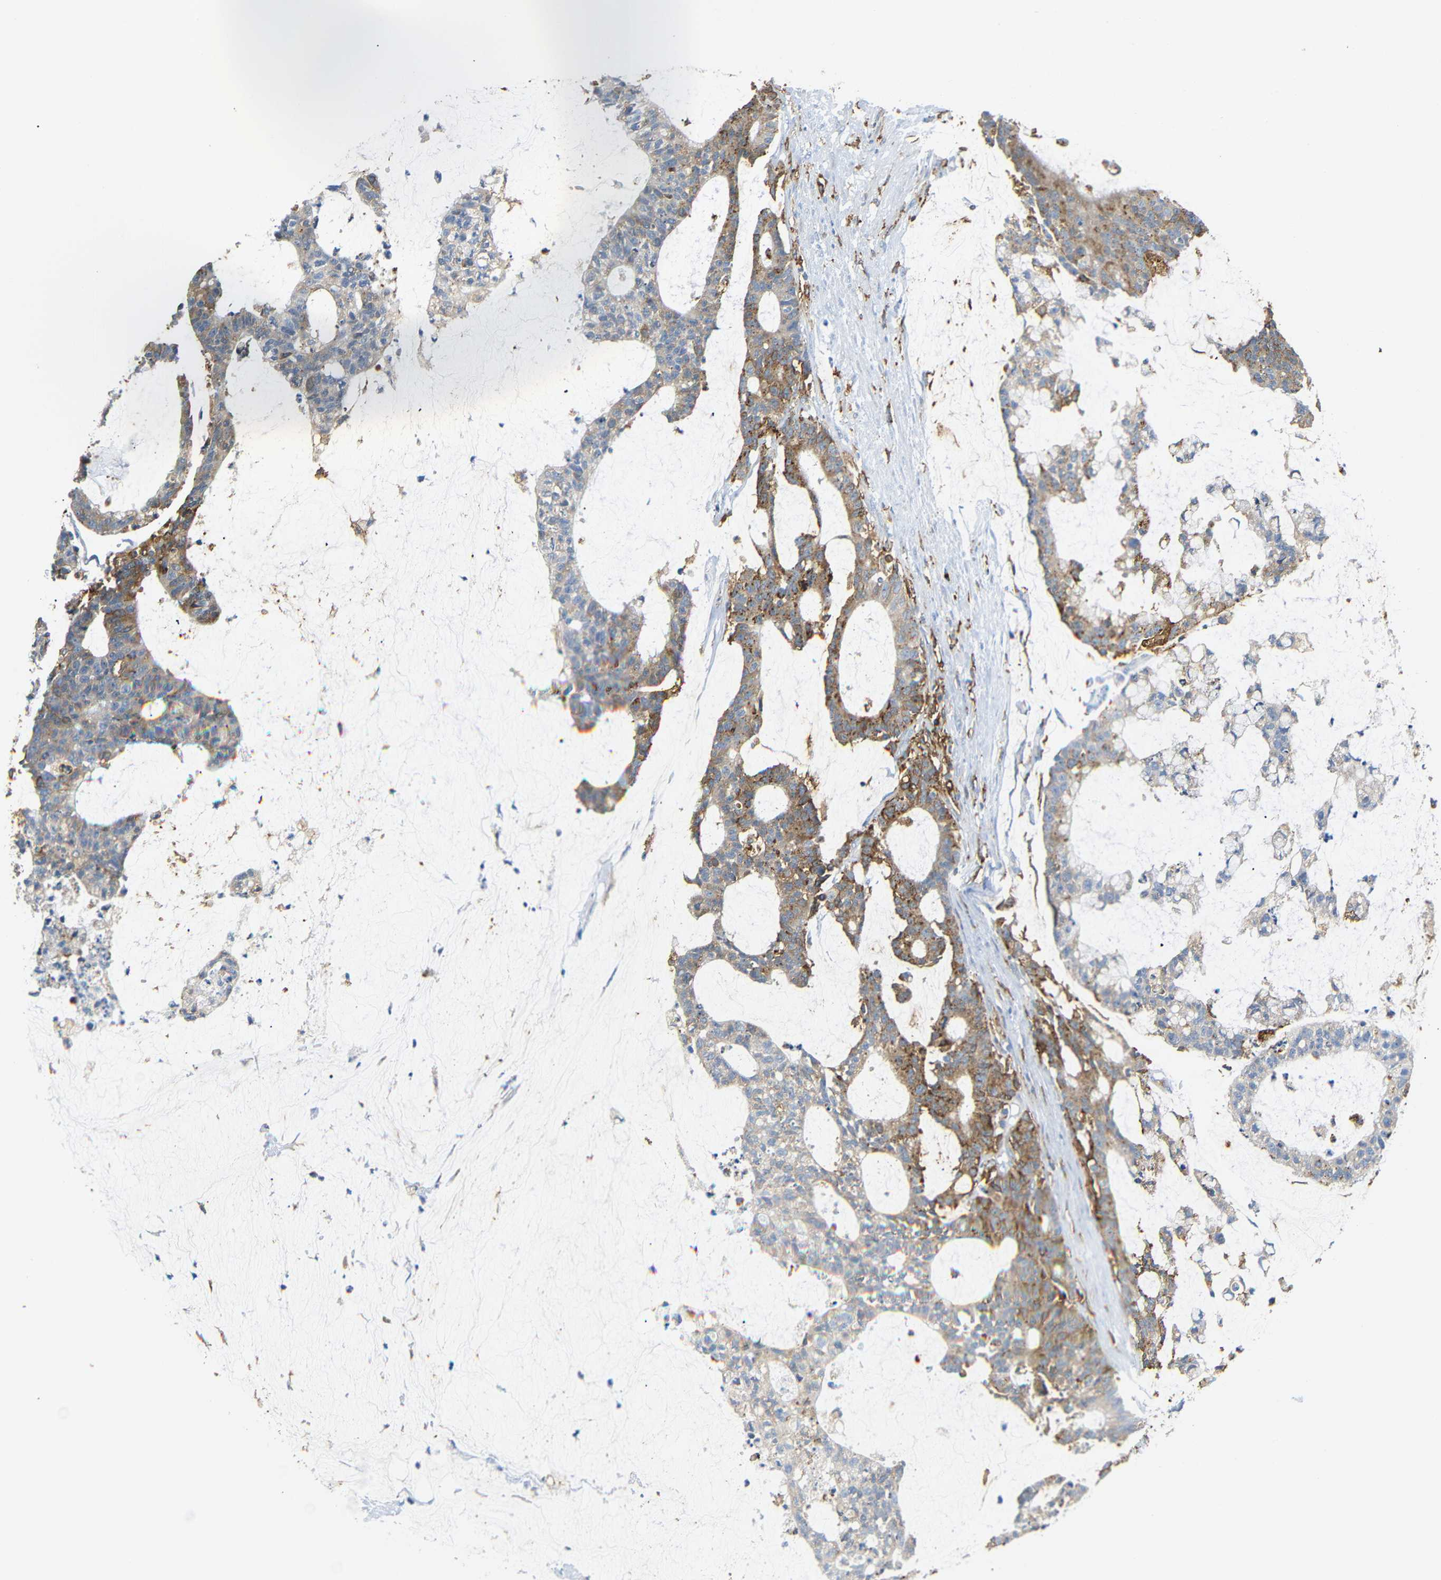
{"staining": {"intensity": "moderate", "quantity": "<25%", "location": "cytoplasmic/membranous"}, "tissue": "colorectal cancer", "cell_type": "Tumor cells", "image_type": "cancer", "snomed": [{"axis": "morphology", "description": "Adenocarcinoma, NOS"}, {"axis": "topography", "description": "Colon"}], "caption": "Immunohistochemistry (IHC) photomicrograph of human adenocarcinoma (colorectal) stained for a protein (brown), which shows low levels of moderate cytoplasmic/membranous expression in about <25% of tumor cells.", "gene": "HLA-DQB1", "patient": {"sex": "female", "age": 84}}